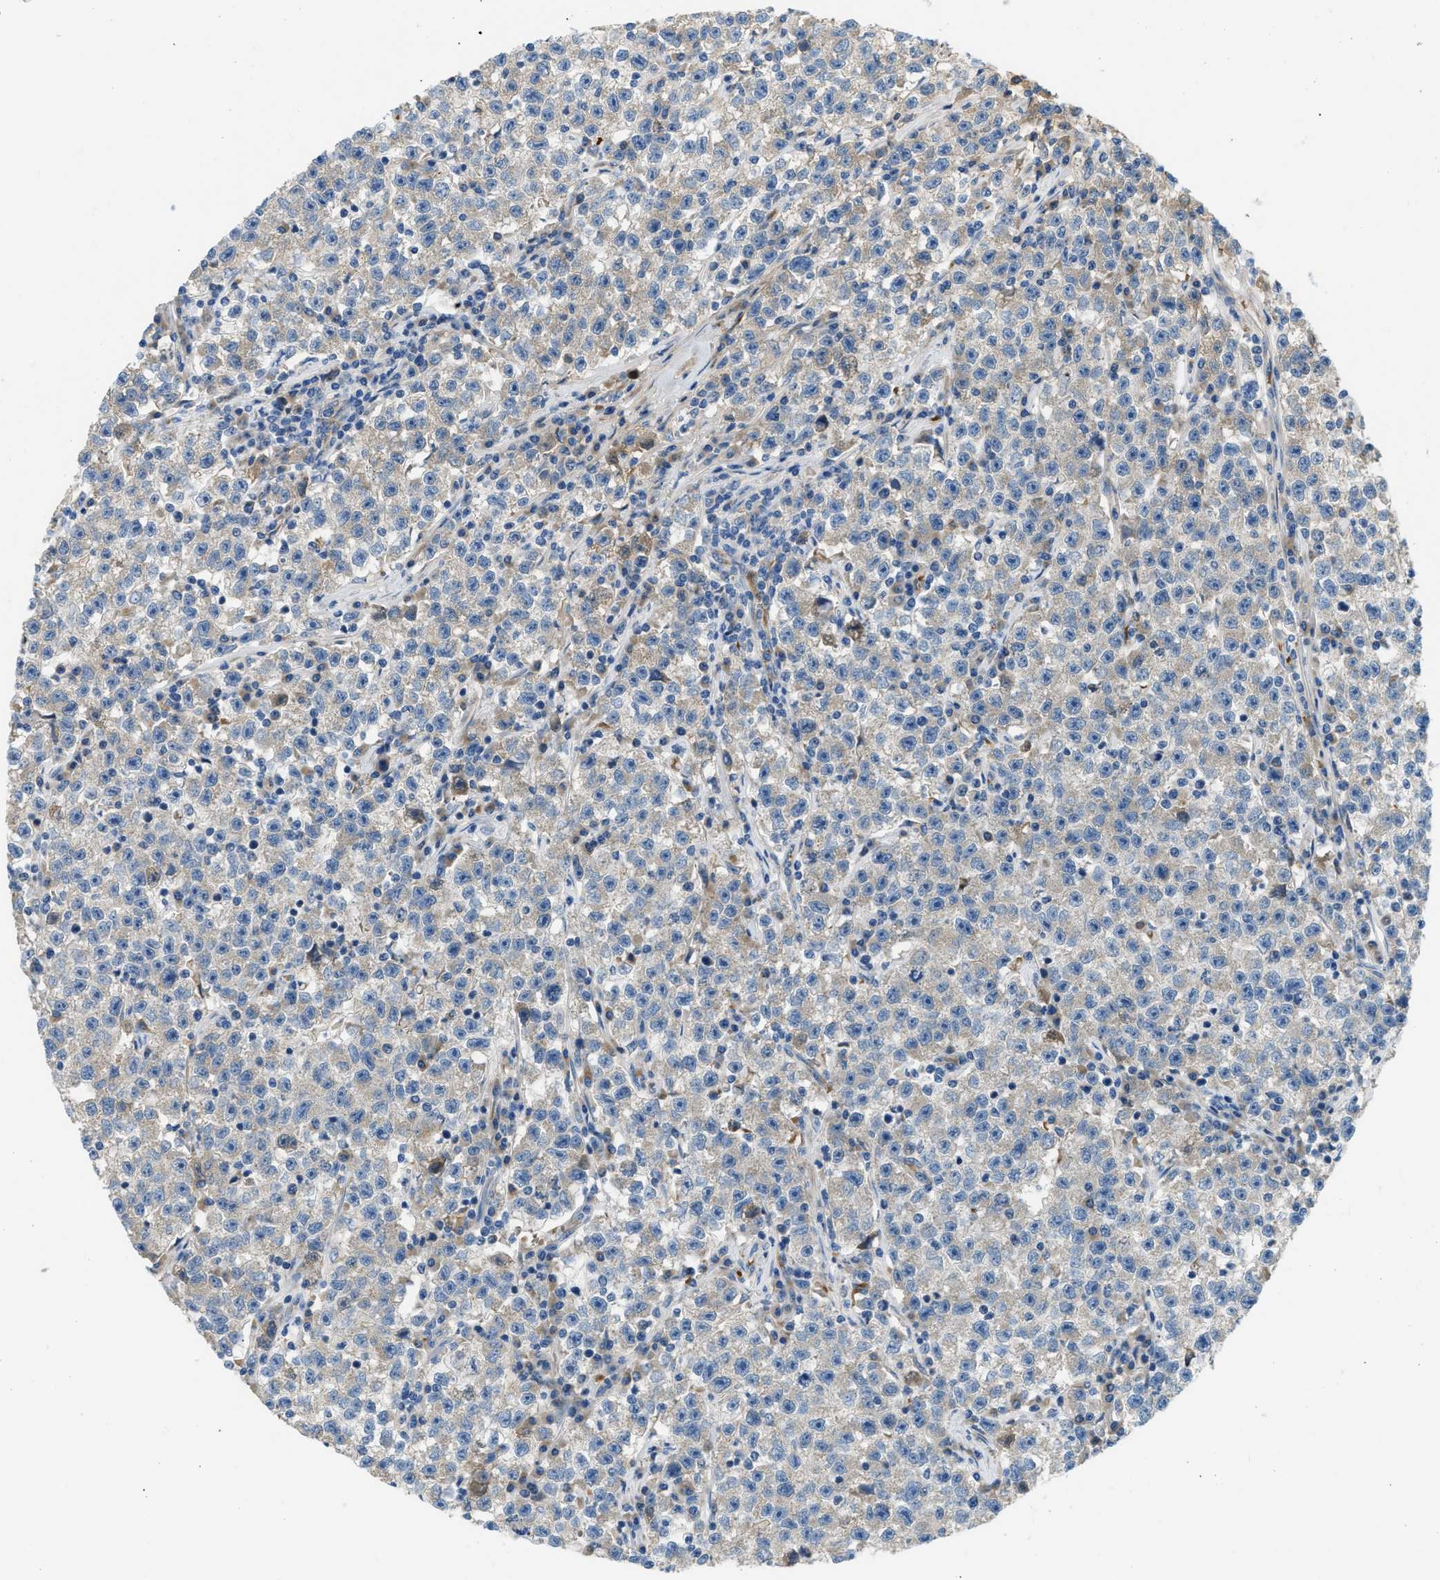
{"staining": {"intensity": "weak", "quantity": "25%-75%", "location": "cytoplasmic/membranous"}, "tissue": "testis cancer", "cell_type": "Tumor cells", "image_type": "cancer", "snomed": [{"axis": "morphology", "description": "Seminoma, NOS"}, {"axis": "topography", "description": "Testis"}], "caption": "A high-resolution micrograph shows IHC staining of testis seminoma, which shows weak cytoplasmic/membranous staining in about 25%-75% of tumor cells.", "gene": "COL15A1", "patient": {"sex": "male", "age": 22}}